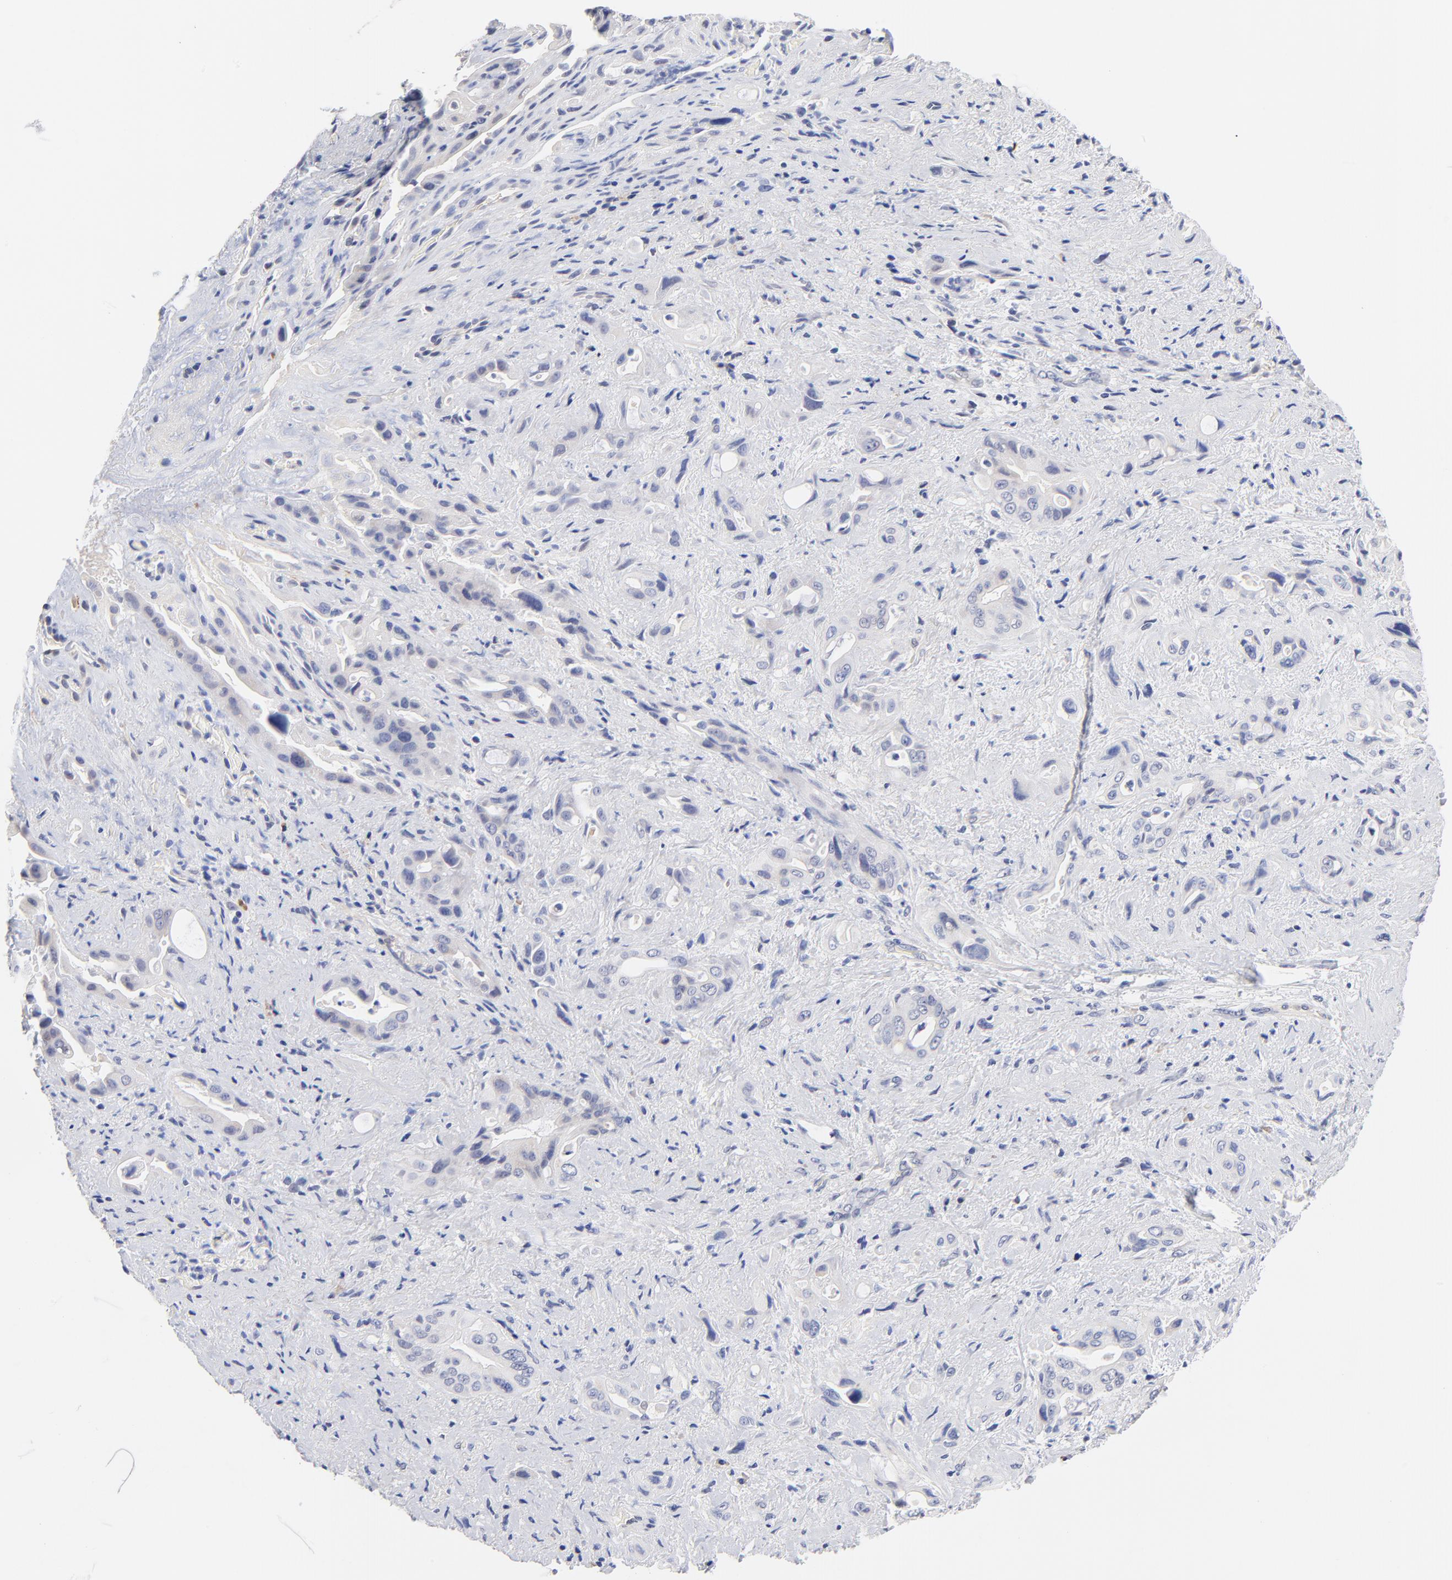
{"staining": {"intensity": "negative", "quantity": "none", "location": "none"}, "tissue": "pancreatic cancer", "cell_type": "Tumor cells", "image_type": "cancer", "snomed": [{"axis": "morphology", "description": "Adenocarcinoma, NOS"}, {"axis": "topography", "description": "Pancreas"}], "caption": "This is an immunohistochemistry micrograph of pancreatic cancer (adenocarcinoma). There is no positivity in tumor cells.", "gene": "TWNK", "patient": {"sex": "male", "age": 77}}